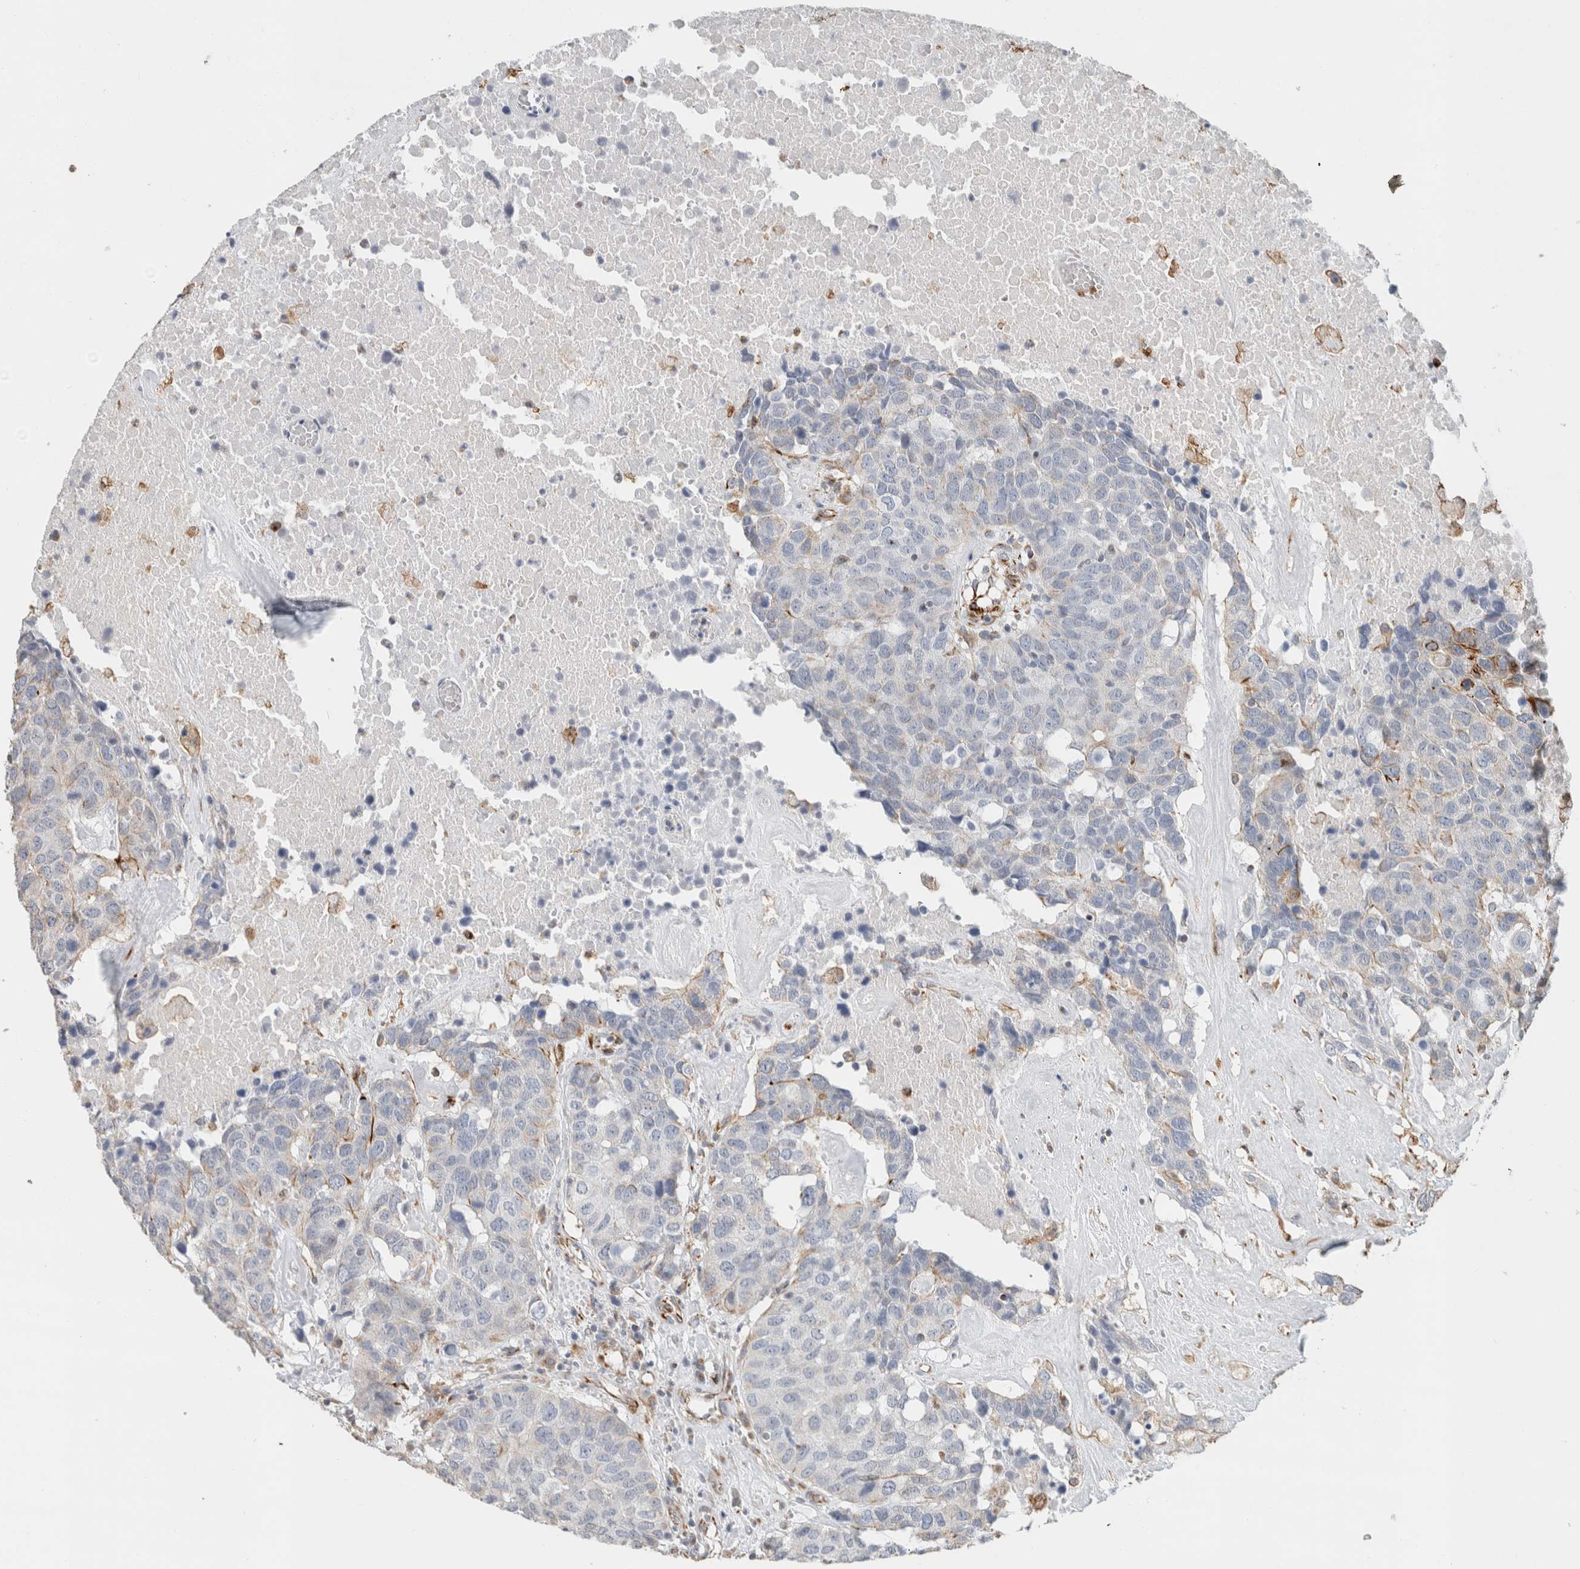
{"staining": {"intensity": "negative", "quantity": "none", "location": "none"}, "tissue": "head and neck cancer", "cell_type": "Tumor cells", "image_type": "cancer", "snomed": [{"axis": "morphology", "description": "Squamous cell carcinoma, NOS"}, {"axis": "topography", "description": "Head-Neck"}], "caption": "High magnification brightfield microscopy of head and neck cancer (squamous cell carcinoma) stained with DAB (3,3'-diaminobenzidine) (brown) and counterstained with hematoxylin (blue): tumor cells show no significant staining. (DAB immunohistochemistry with hematoxylin counter stain).", "gene": "LY86", "patient": {"sex": "male", "age": 66}}